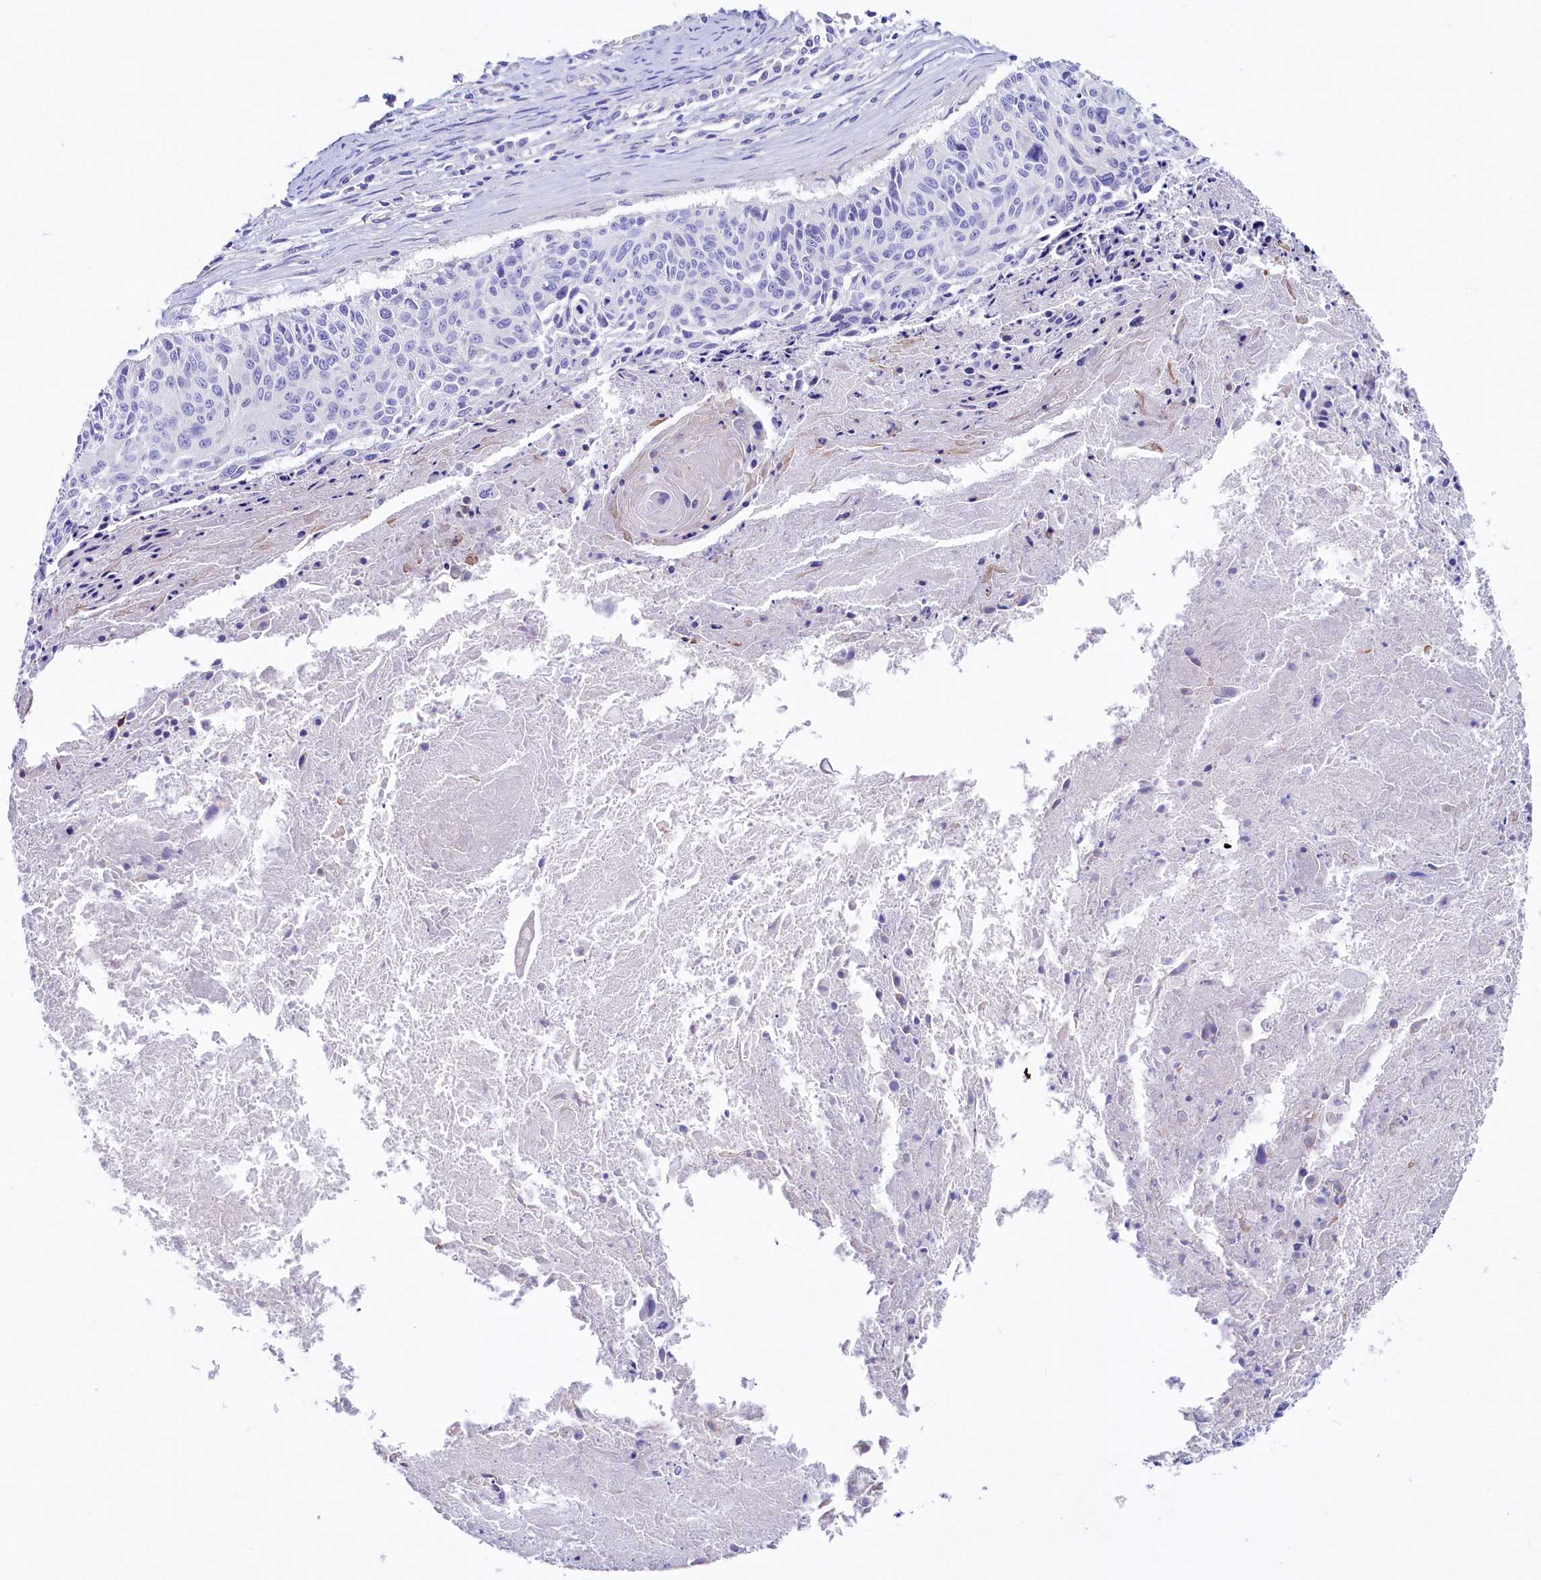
{"staining": {"intensity": "negative", "quantity": "none", "location": "none"}, "tissue": "cervical cancer", "cell_type": "Tumor cells", "image_type": "cancer", "snomed": [{"axis": "morphology", "description": "Squamous cell carcinoma, NOS"}, {"axis": "topography", "description": "Cervix"}], "caption": "This micrograph is of cervical cancer stained with immunohistochemistry (IHC) to label a protein in brown with the nuclei are counter-stained blue. There is no positivity in tumor cells.", "gene": "VPS26B", "patient": {"sex": "female", "age": 55}}